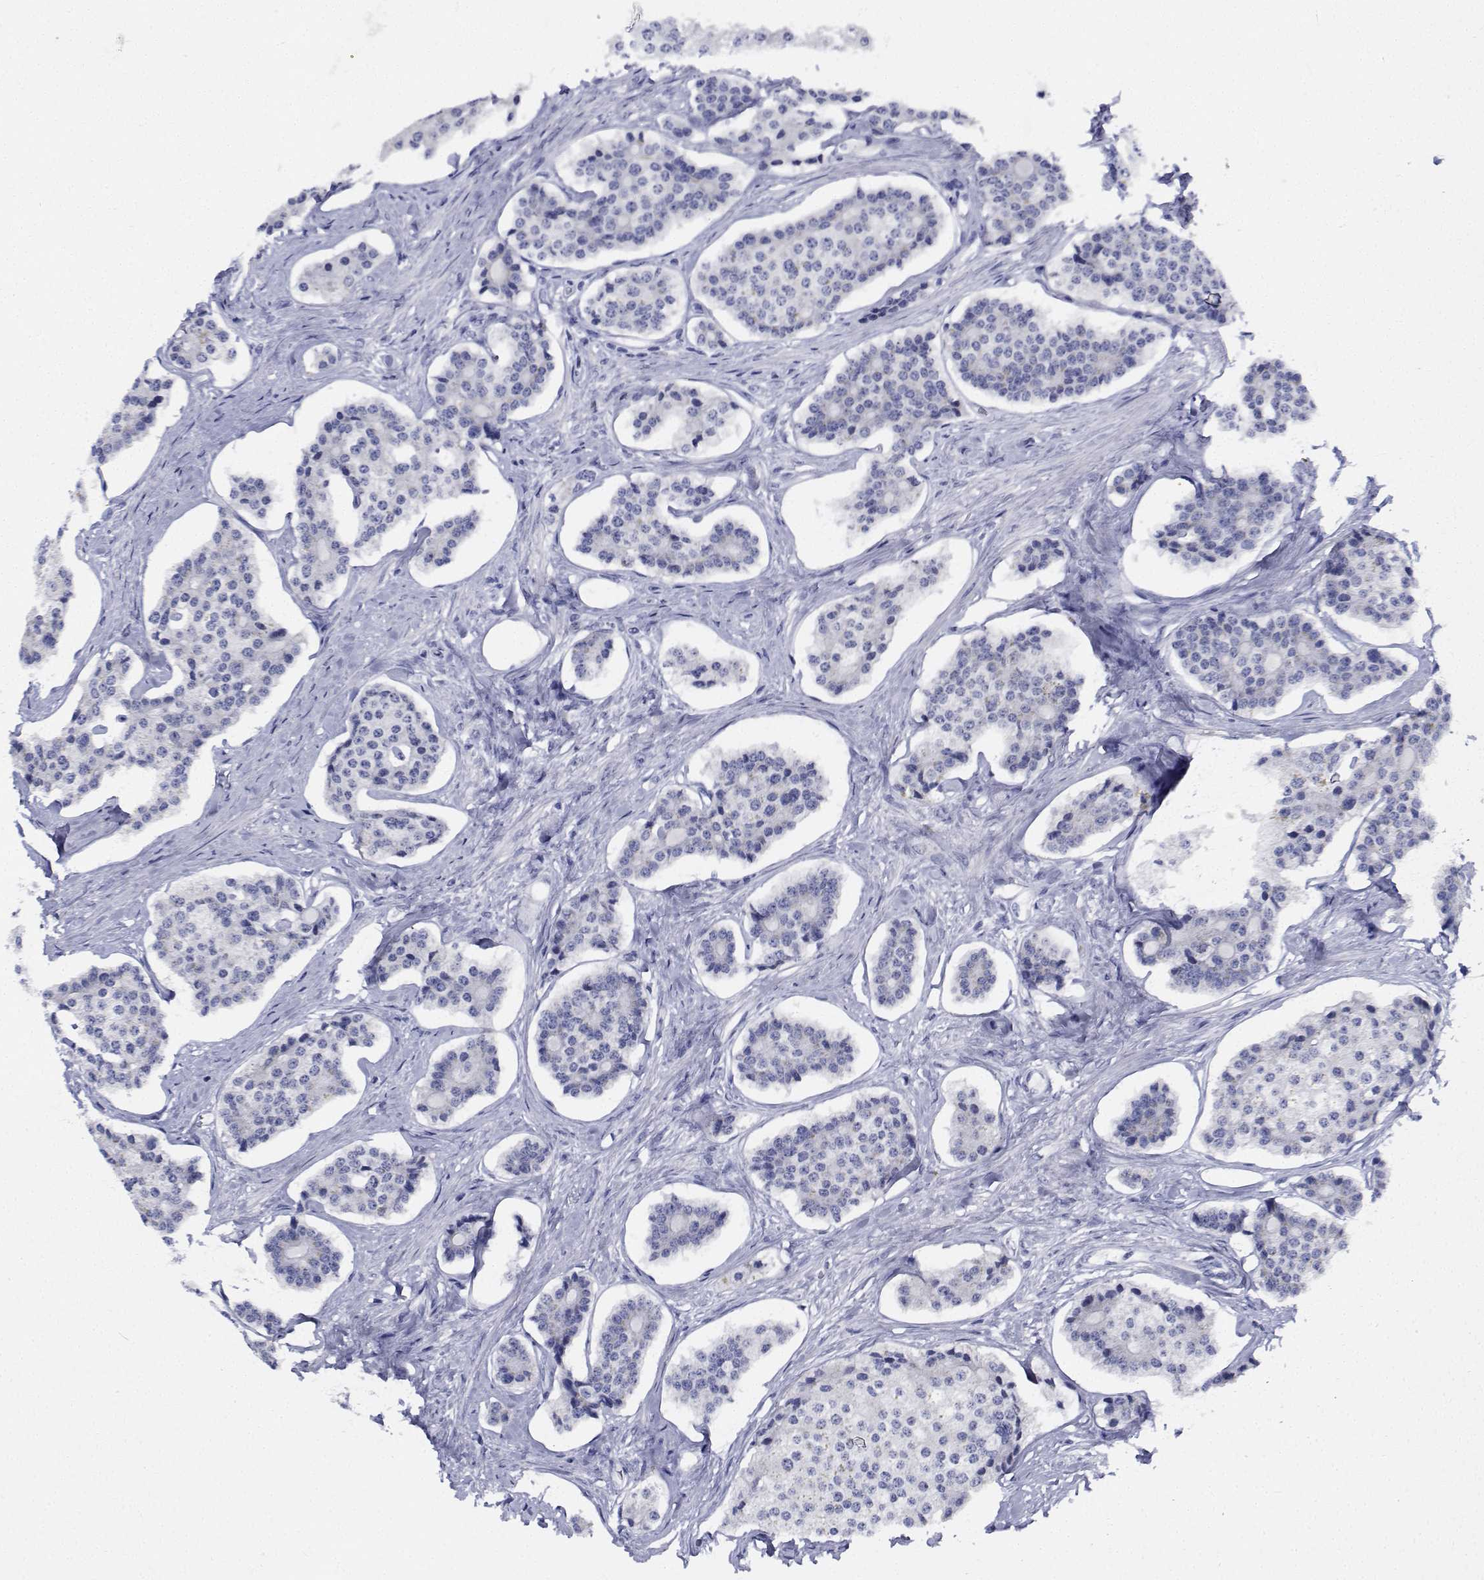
{"staining": {"intensity": "negative", "quantity": "none", "location": "none"}, "tissue": "carcinoid", "cell_type": "Tumor cells", "image_type": "cancer", "snomed": [{"axis": "morphology", "description": "Carcinoid, malignant, NOS"}, {"axis": "topography", "description": "Small intestine"}], "caption": "Protein analysis of carcinoid exhibits no significant staining in tumor cells.", "gene": "PLXNA4", "patient": {"sex": "female", "age": 65}}